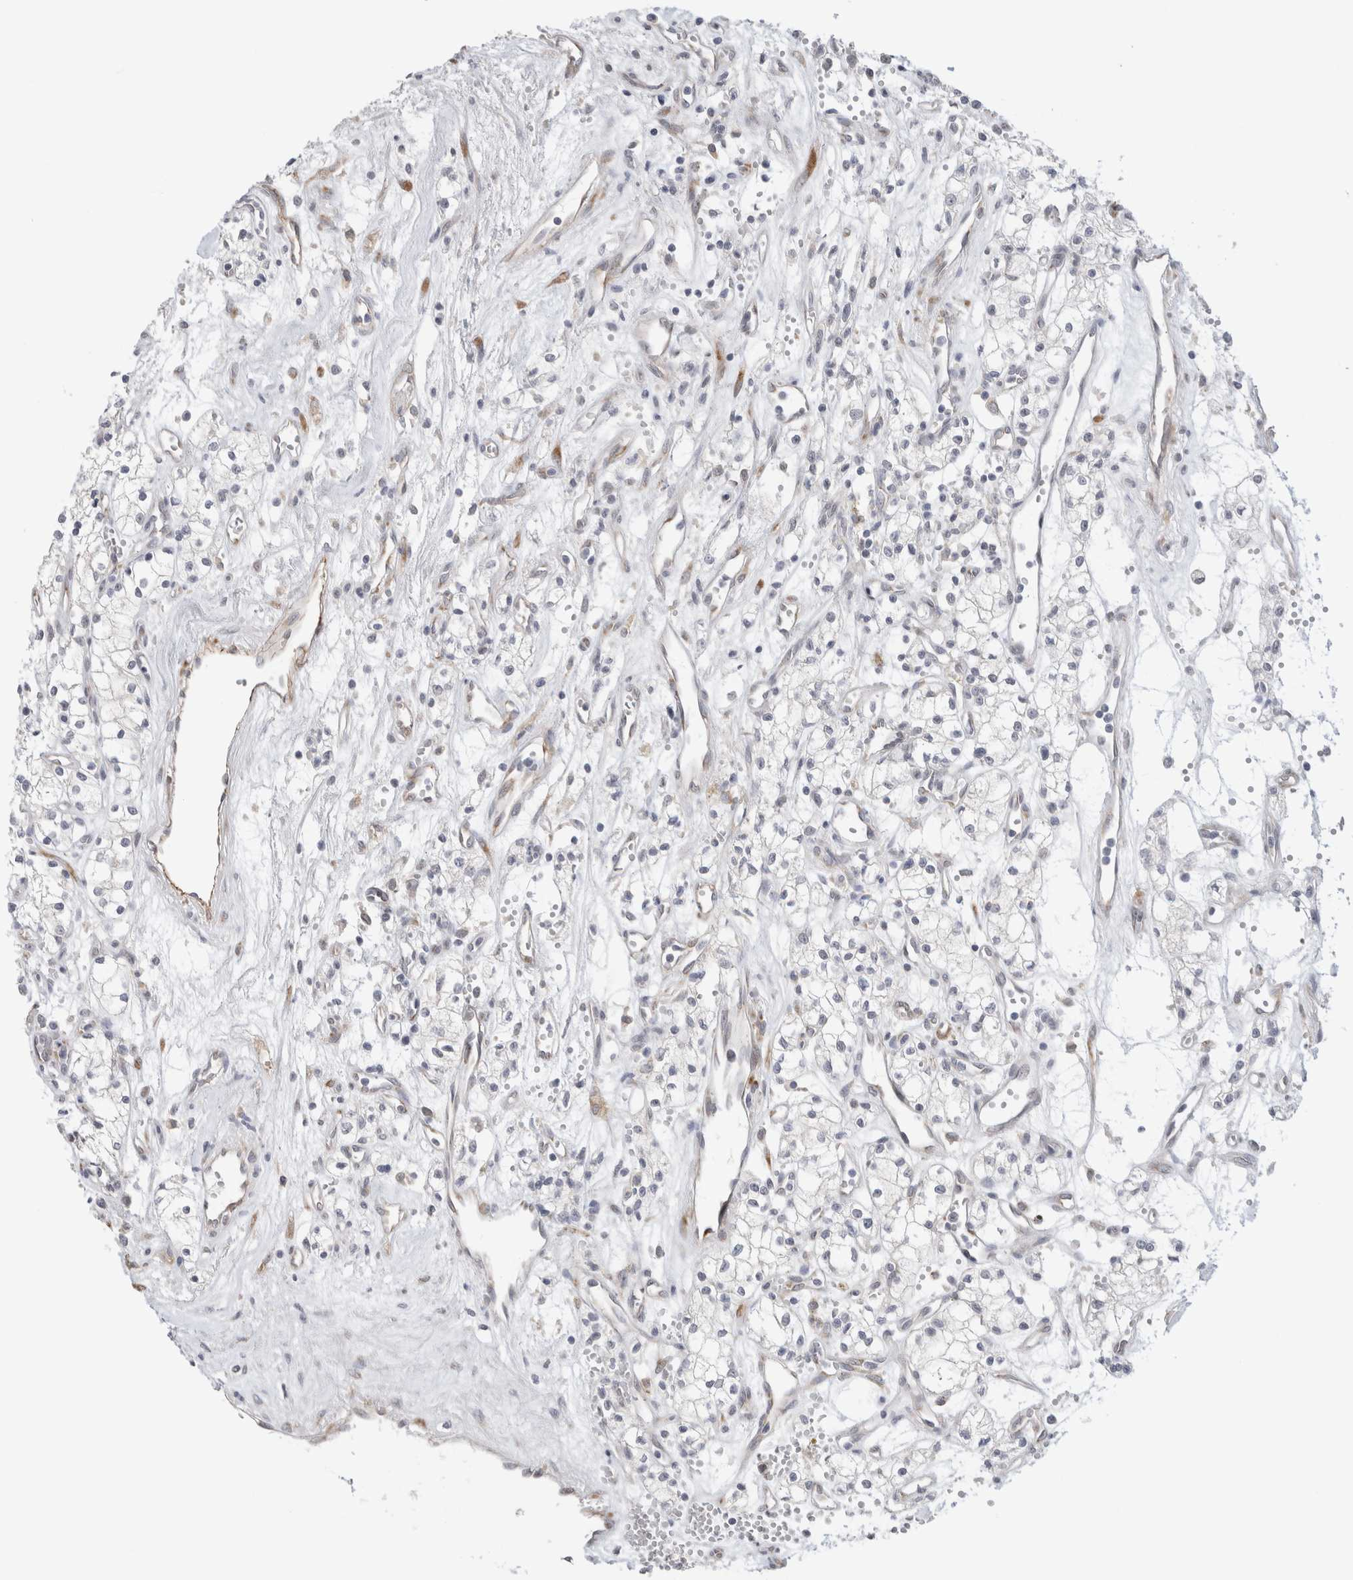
{"staining": {"intensity": "negative", "quantity": "none", "location": "none"}, "tissue": "renal cancer", "cell_type": "Tumor cells", "image_type": "cancer", "snomed": [{"axis": "morphology", "description": "Adenocarcinoma, NOS"}, {"axis": "topography", "description": "Kidney"}], "caption": "Renal cancer (adenocarcinoma) was stained to show a protein in brown. There is no significant staining in tumor cells.", "gene": "HDLBP", "patient": {"sex": "male", "age": 59}}